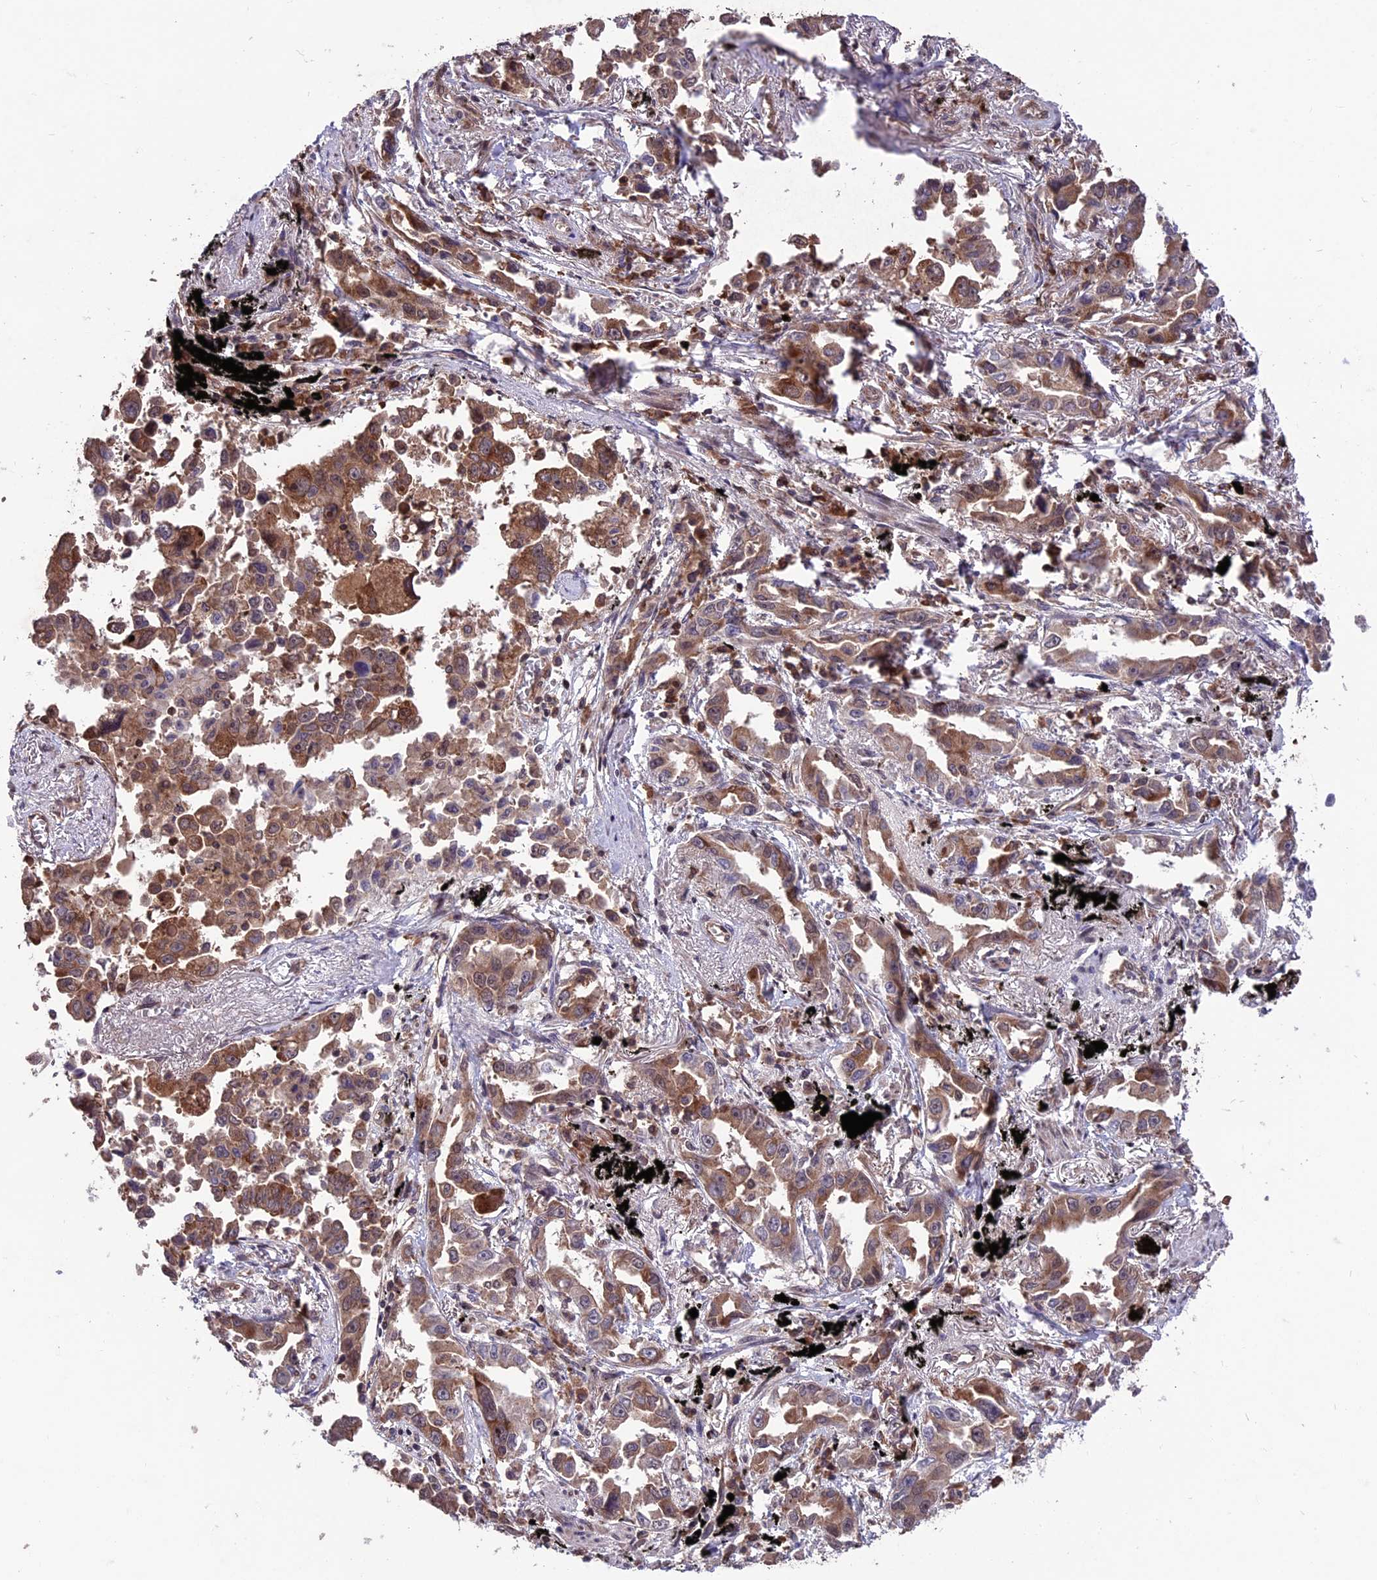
{"staining": {"intensity": "moderate", "quantity": ">75%", "location": "cytoplasmic/membranous"}, "tissue": "lung cancer", "cell_type": "Tumor cells", "image_type": "cancer", "snomed": [{"axis": "morphology", "description": "Adenocarcinoma, NOS"}, {"axis": "topography", "description": "Lung"}], "caption": "Immunohistochemistry (IHC) of human lung cancer (adenocarcinoma) exhibits medium levels of moderate cytoplasmic/membranous positivity in approximately >75% of tumor cells.", "gene": "ZNF598", "patient": {"sex": "male", "age": 67}}